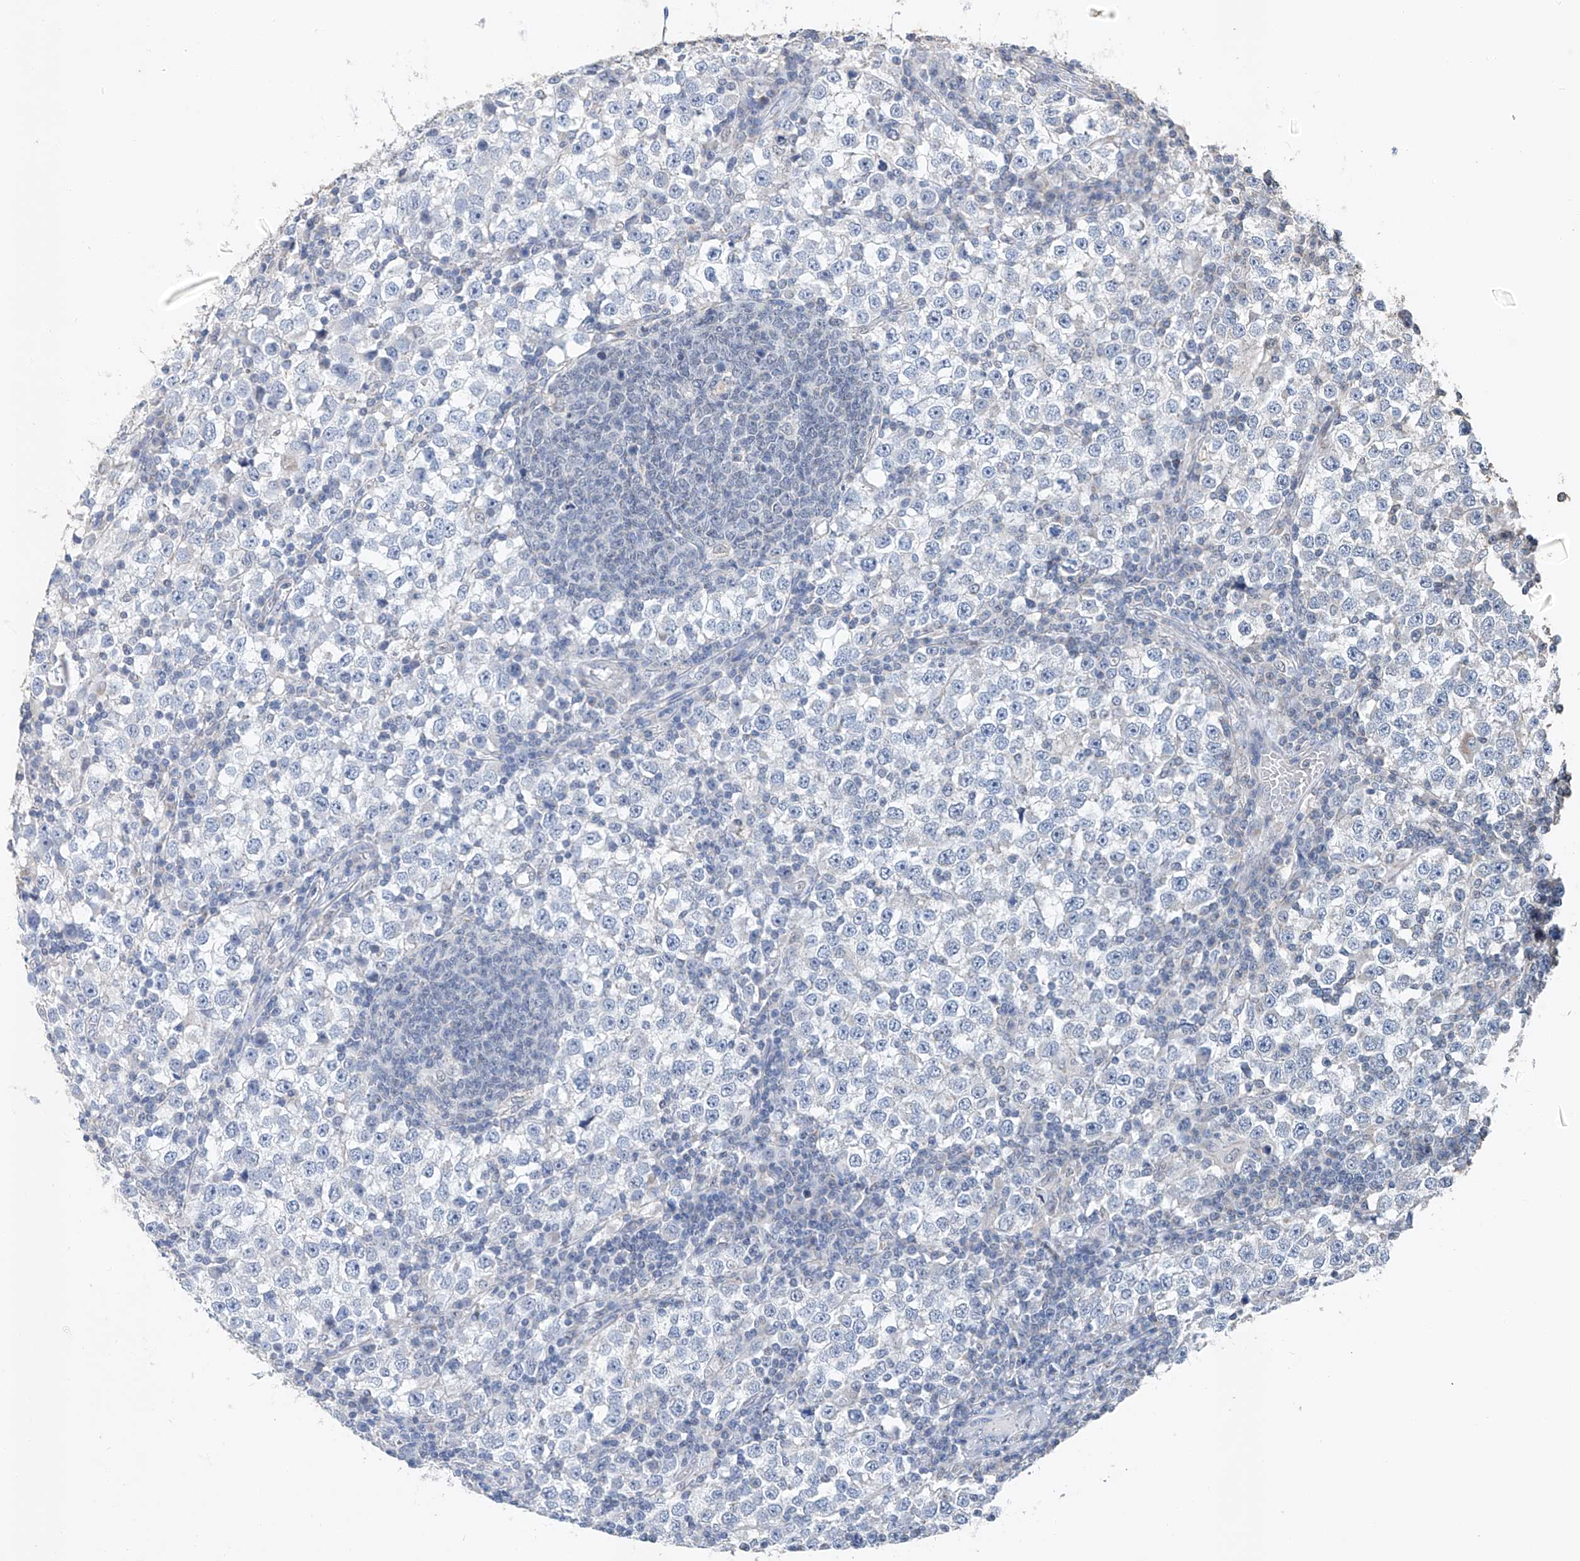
{"staining": {"intensity": "negative", "quantity": "none", "location": "none"}, "tissue": "testis cancer", "cell_type": "Tumor cells", "image_type": "cancer", "snomed": [{"axis": "morphology", "description": "Seminoma, NOS"}, {"axis": "topography", "description": "Testis"}], "caption": "A micrograph of testis cancer (seminoma) stained for a protein reveals no brown staining in tumor cells.", "gene": "KLF15", "patient": {"sex": "male", "age": 65}}